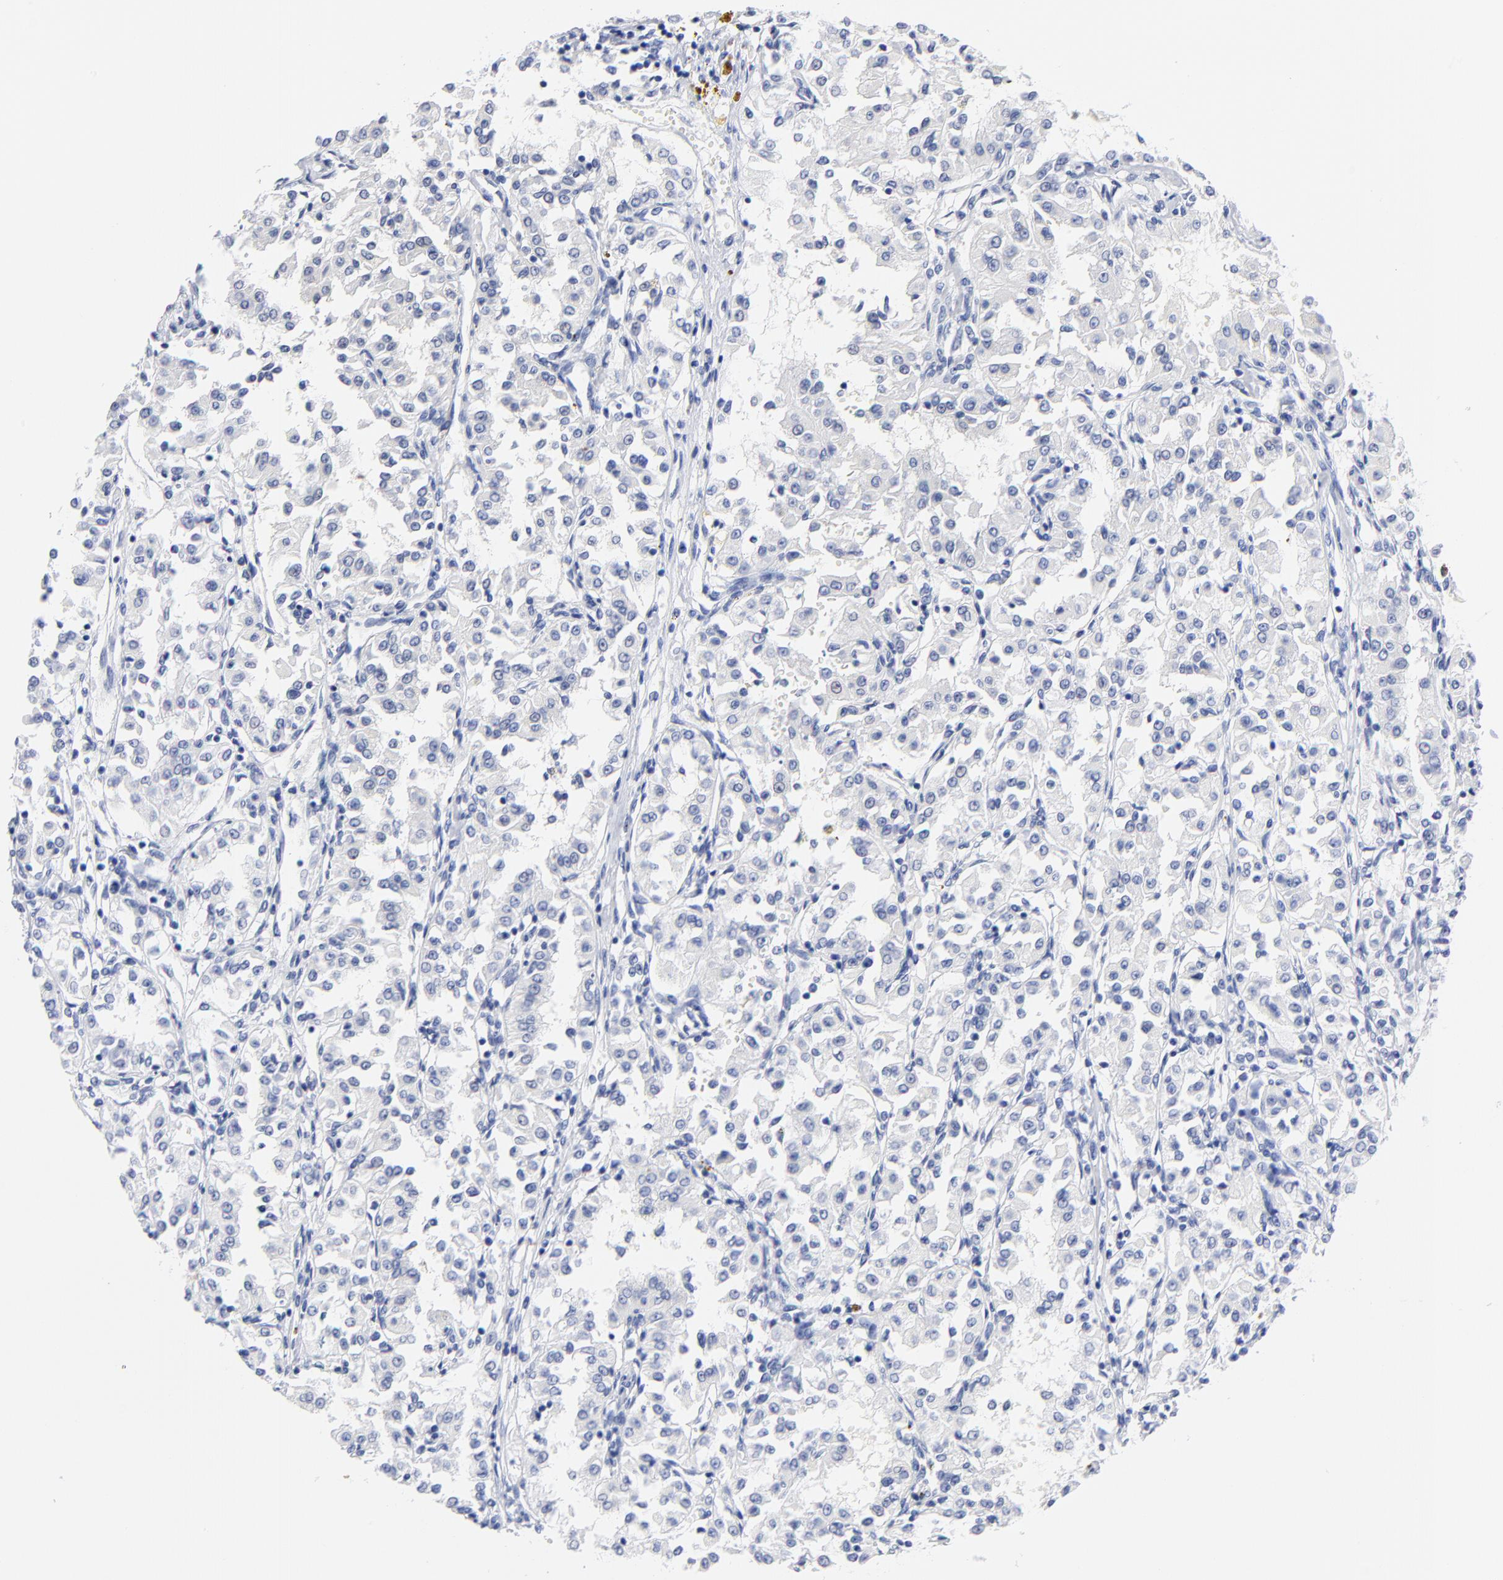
{"staining": {"intensity": "negative", "quantity": "none", "location": "none"}, "tissue": "renal cancer", "cell_type": "Tumor cells", "image_type": "cancer", "snomed": [{"axis": "morphology", "description": "Adenocarcinoma, NOS"}, {"axis": "topography", "description": "Kidney"}], "caption": "Photomicrograph shows no protein expression in tumor cells of renal cancer tissue. The staining is performed using DAB (3,3'-diaminobenzidine) brown chromogen with nuclei counter-stained in using hematoxylin.", "gene": "ACY1", "patient": {"sex": "male", "age": 78}}